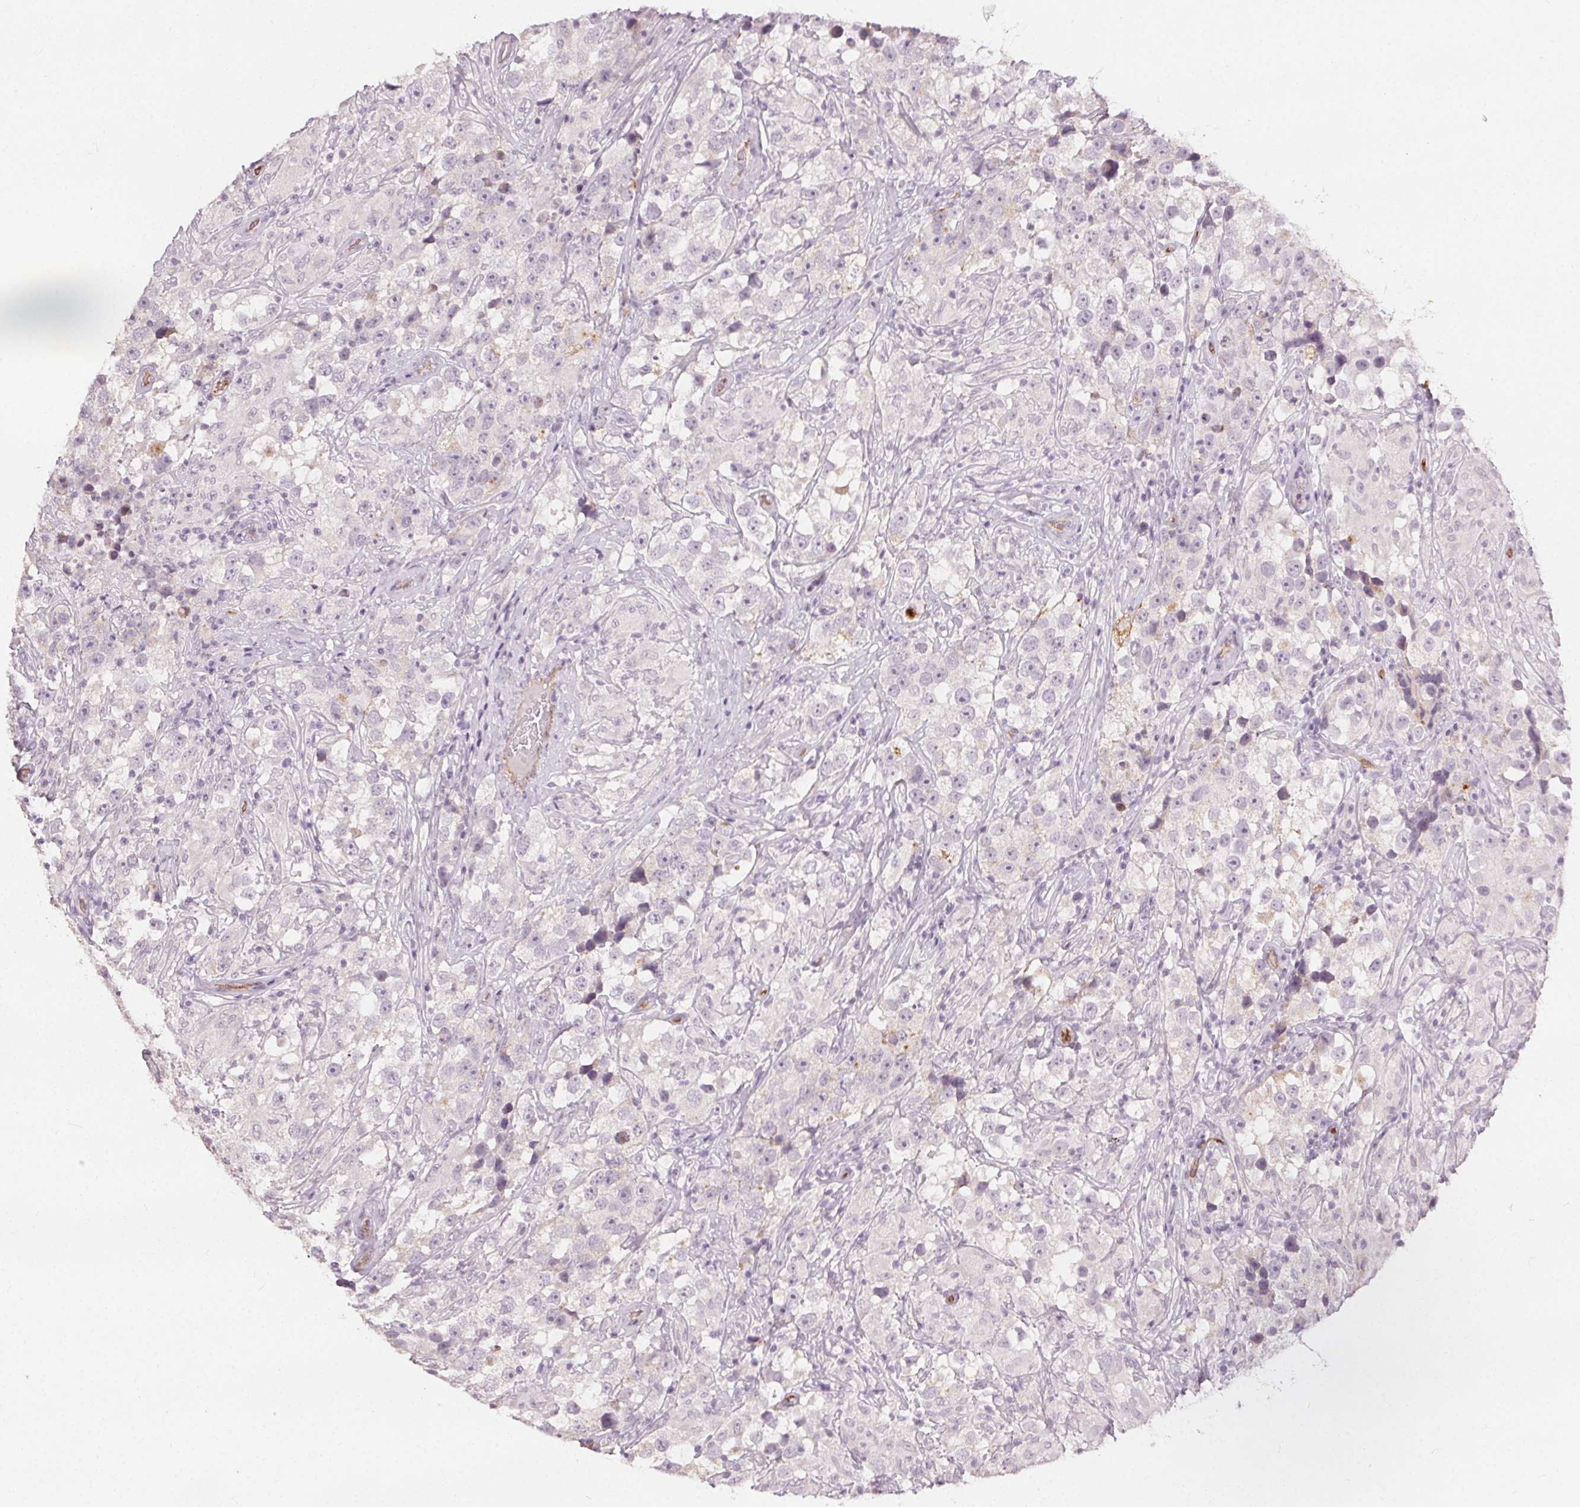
{"staining": {"intensity": "negative", "quantity": "none", "location": "none"}, "tissue": "testis cancer", "cell_type": "Tumor cells", "image_type": "cancer", "snomed": [{"axis": "morphology", "description": "Seminoma, NOS"}, {"axis": "topography", "description": "Testis"}], "caption": "Immunohistochemistry photomicrograph of testis cancer (seminoma) stained for a protein (brown), which exhibits no positivity in tumor cells. The staining is performed using DAB (3,3'-diaminobenzidine) brown chromogen with nuclei counter-stained in using hematoxylin.", "gene": "PODXL", "patient": {"sex": "male", "age": 46}}